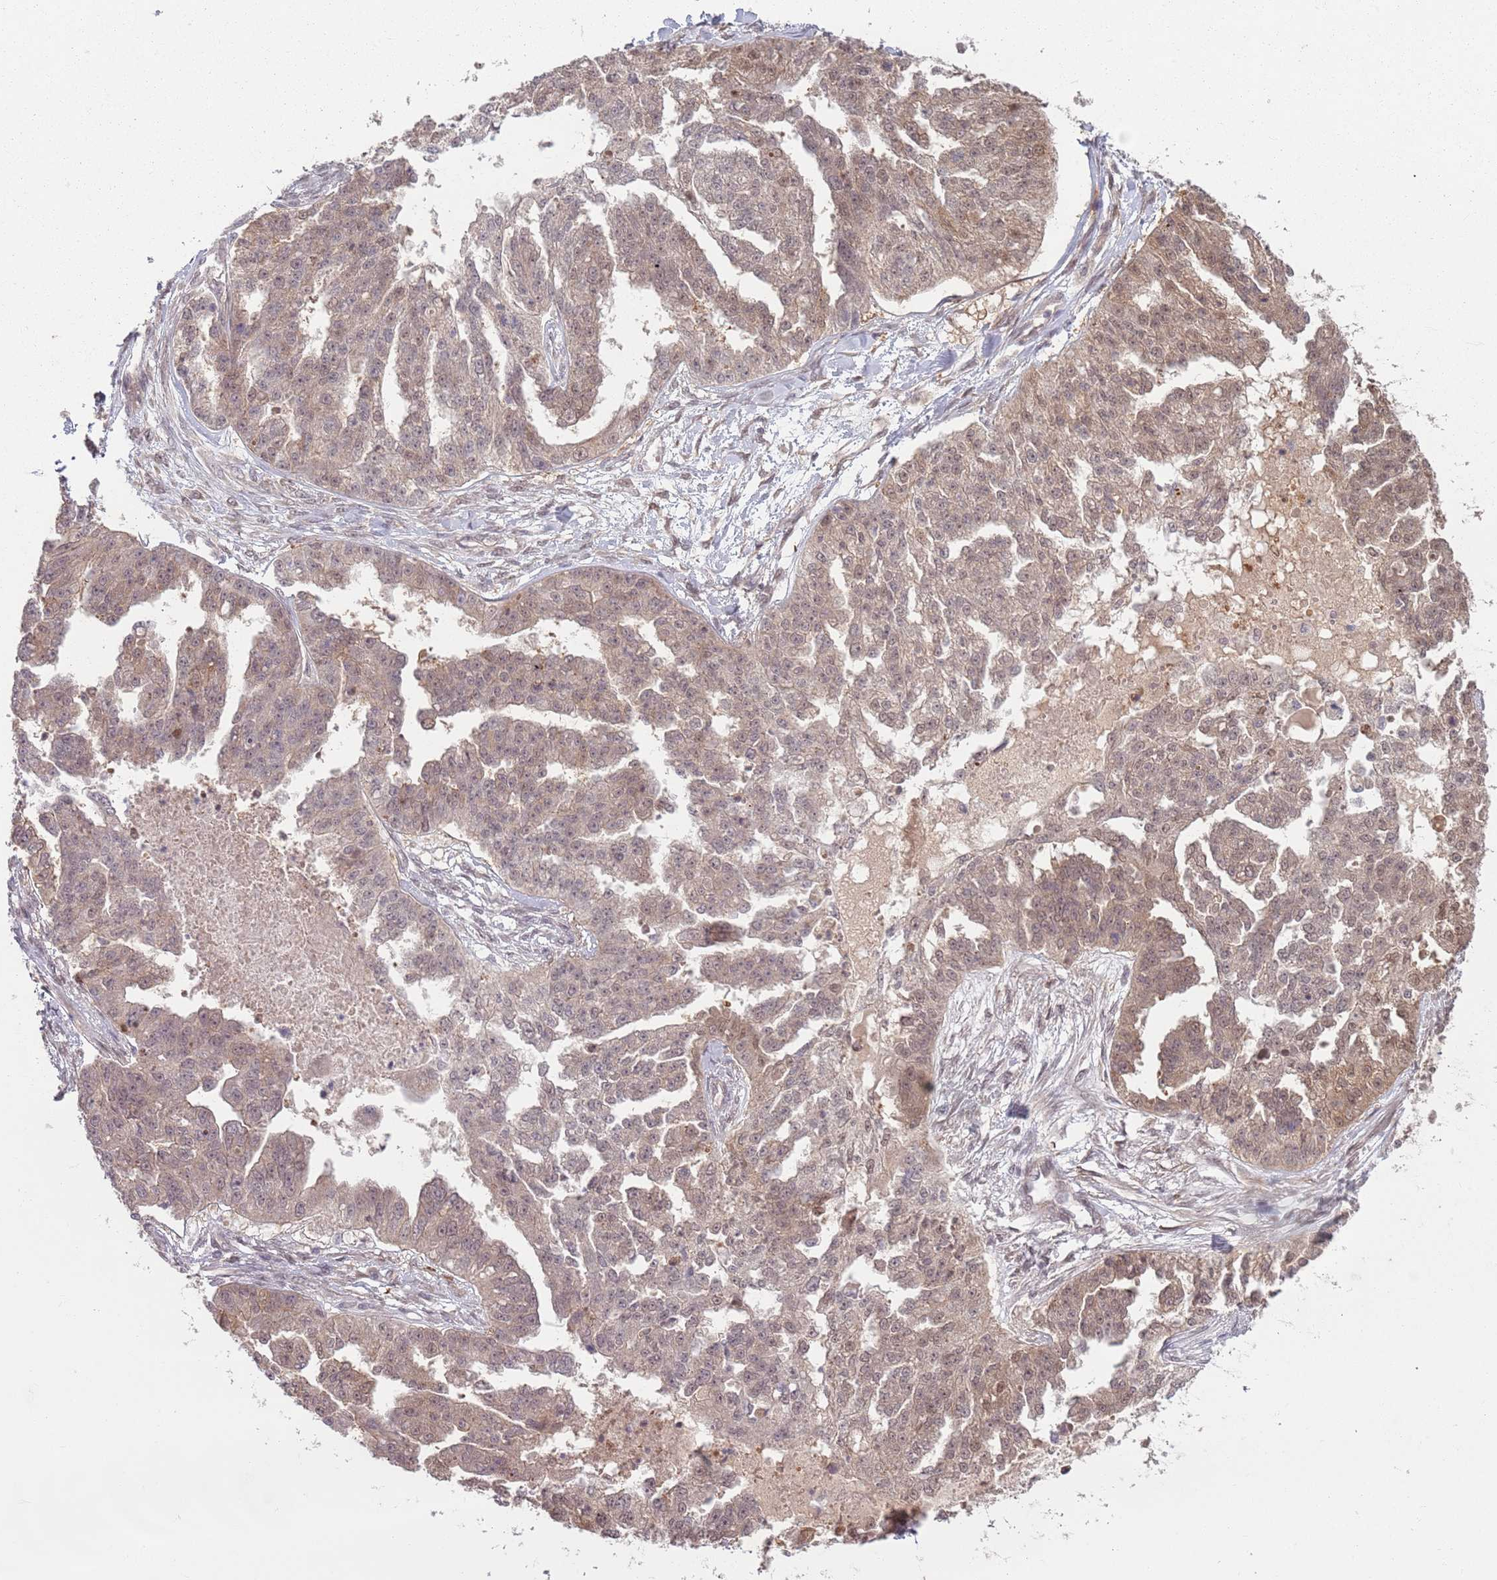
{"staining": {"intensity": "weak", "quantity": ">75%", "location": "cytoplasmic/membranous,nuclear"}, "tissue": "ovarian cancer", "cell_type": "Tumor cells", "image_type": "cancer", "snomed": [{"axis": "morphology", "description": "Cystadenocarcinoma, serous, NOS"}, {"axis": "topography", "description": "Ovary"}], "caption": "Human serous cystadenocarcinoma (ovarian) stained for a protein (brown) reveals weak cytoplasmic/membranous and nuclear positive expression in about >75% of tumor cells.", "gene": "CCDC154", "patient": {"sex": "female", "age": 58}}